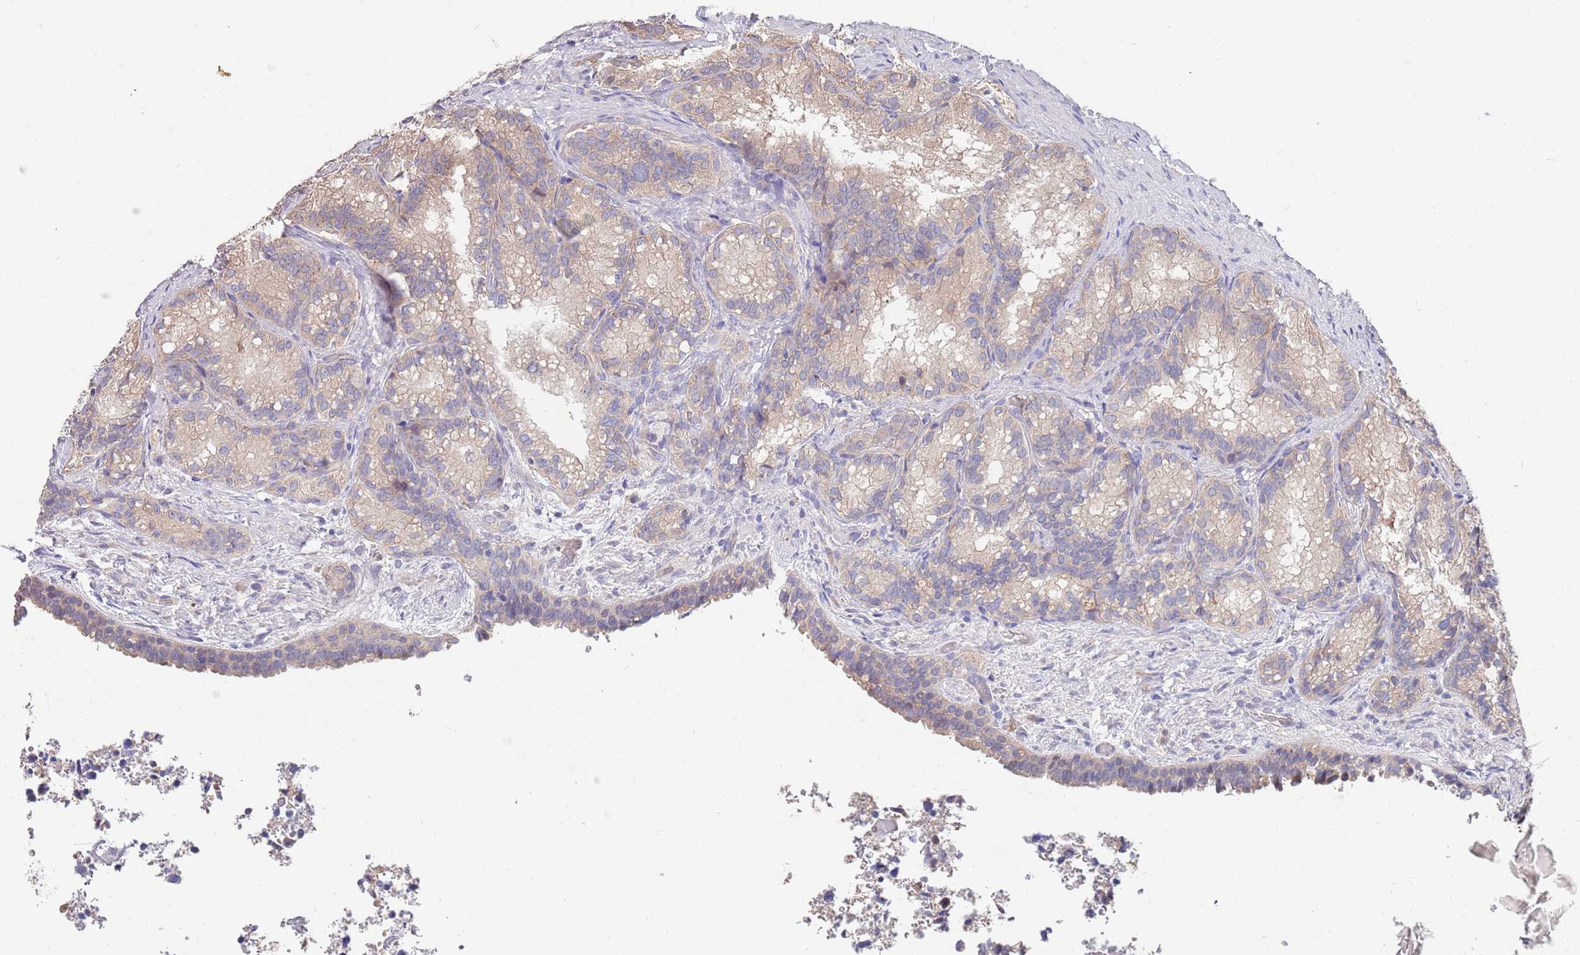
{"staining": {"intensity": "weak", "quantity": "25%-75%", "location": "cytoplasmic/membranous"}, "tissue": "seminal vesicle", "cell_type": "Glandular cells", "image_type": "normal", "snomed": [{"axis": "morphology", "description": "Normal tissue, NOS"}, {"axis": "topography", "description": "Seminal veicle"}], "caption": "An immunohistochemistry micrograph of benign tissue is shown. Protein staining in brown labels weak cytoplasmic/membranous positivity in seminal vesicle within glandular cells. (brown staining indicates protein expression, while blue staining denotes nuclei).", "gene": "MARVELD2", "patient": {"sex": "male", "age": 58}}